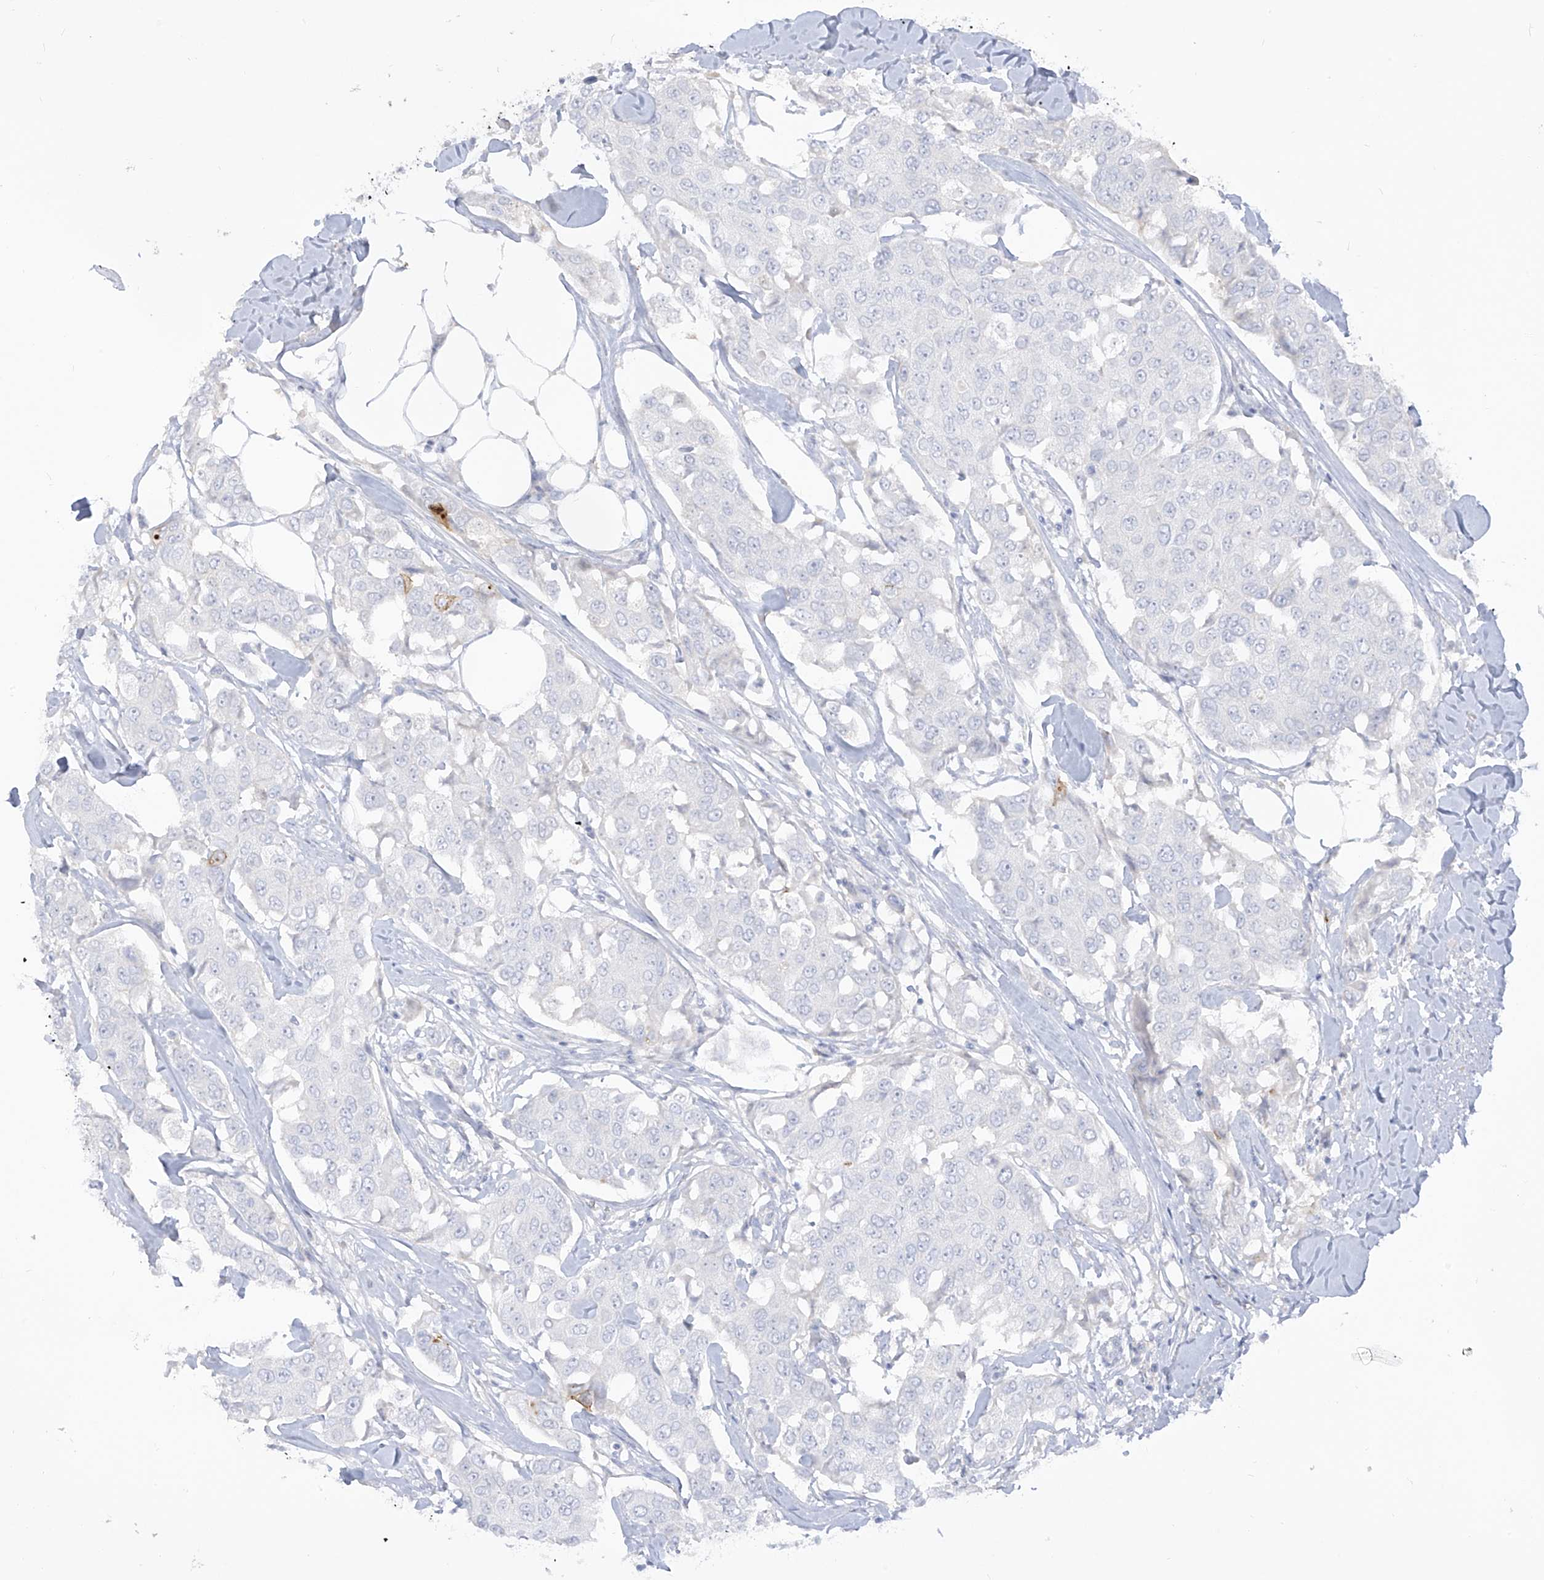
{"staining": {"intensity": "negative", "quantity": "none", "location": "none"}, "tissue": "breast cancer", "cell_type": "Tumor cells", "image_type": "cancer", "snomed": [{"axis": "morphology", "description": "Duct carcinoma"}, {"axis": "topography", "description": "Breast"}], "caption": "Immunohistochemistry photomicrograph of neoplastic tissue: human breast infiltrating ductal carcinoma stained with DAB (3,3'-diaminobenzidine) displays no significant protein staining in tumor cells. (Immunohistochemistry (ihc), brightfield microscopy, high magnification).", "gene": "NOTO", "patient": {"sex": "female", "age": 80}}